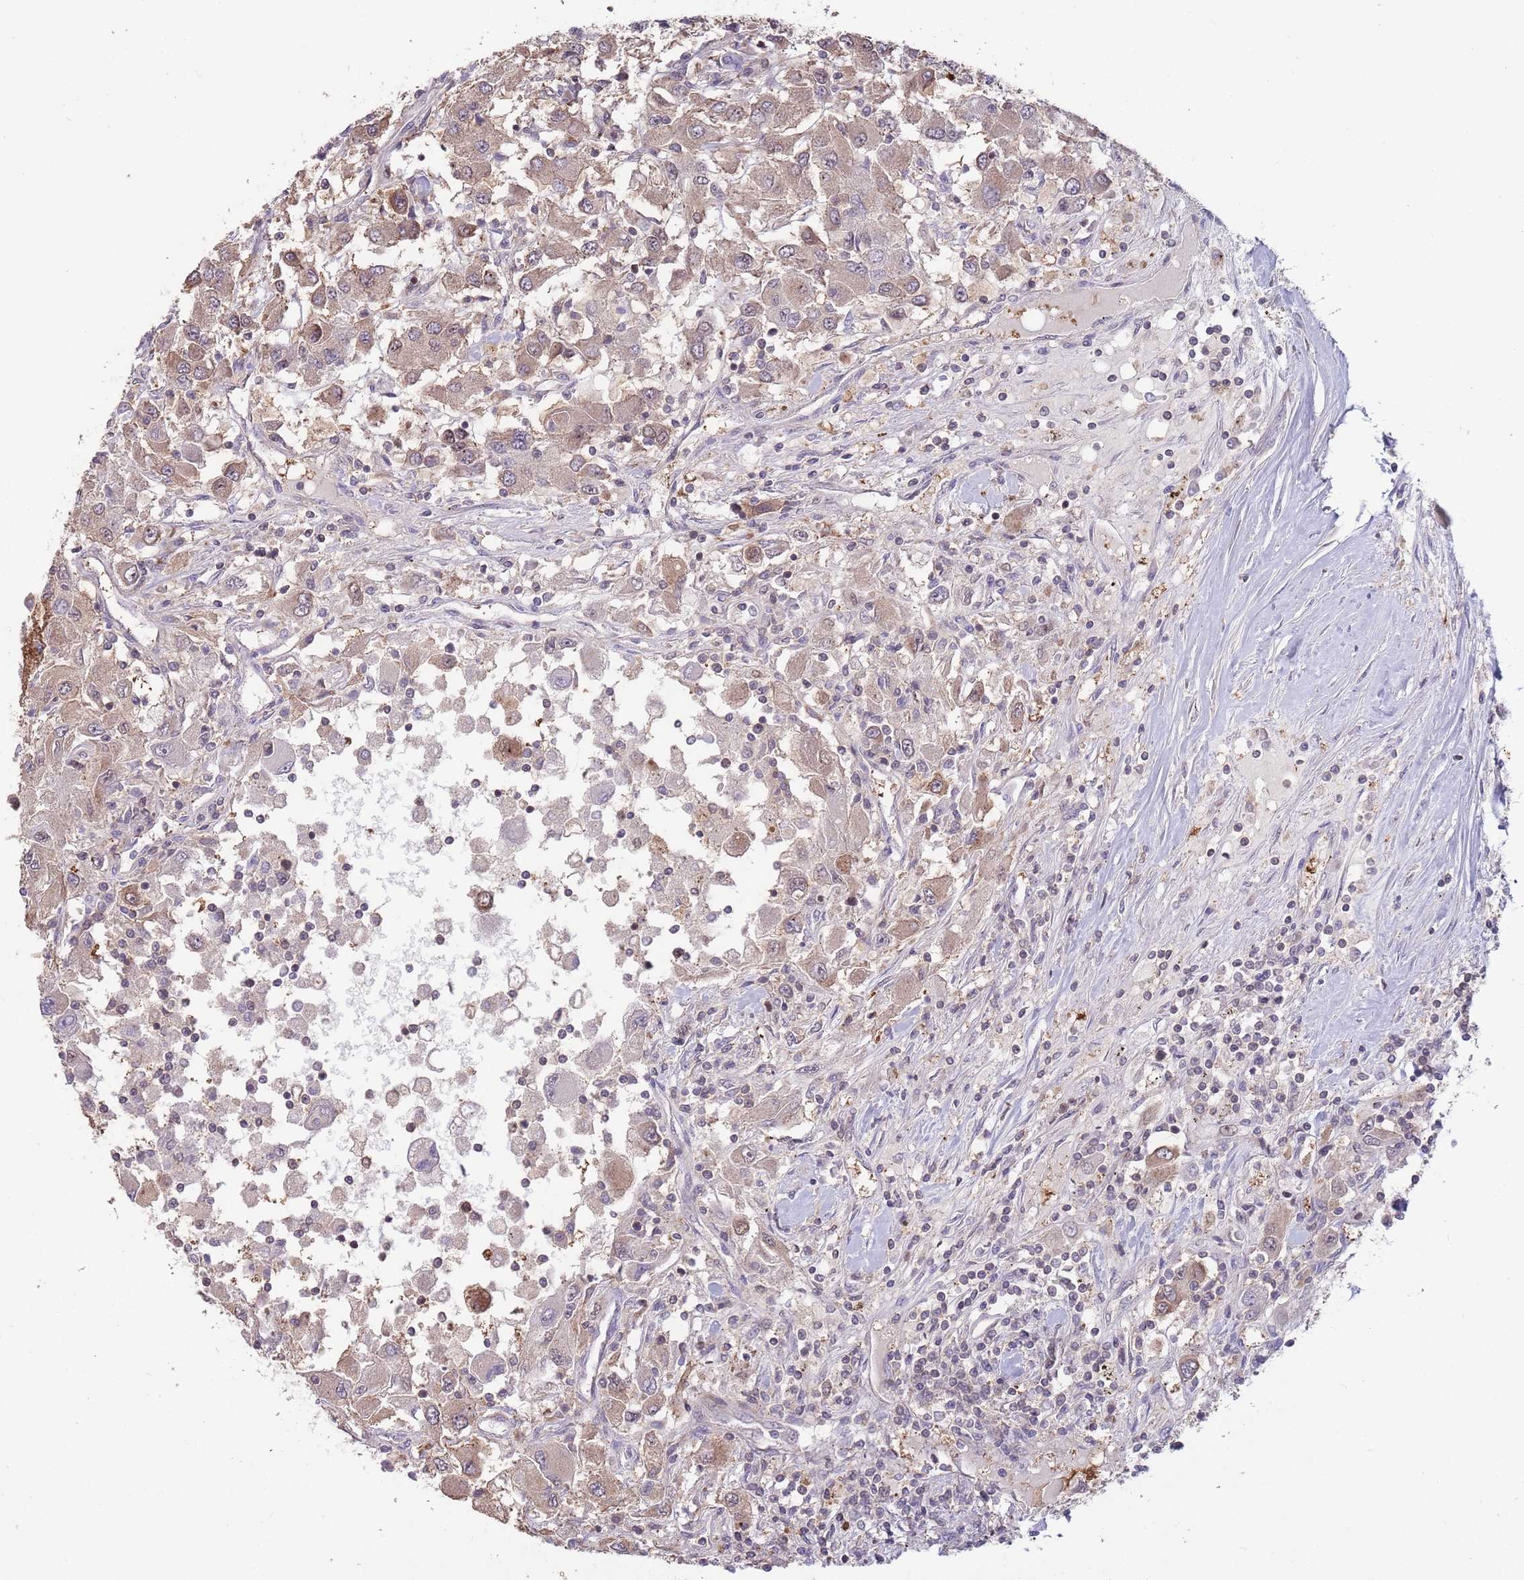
{"staining": {"intensity": "weak", "quantity": "25%-75%", "location": "cytoplasmic/membranous,nuclear"}, "tissue": "renal cancer", "cell_type": "Tumor cells", "image_type": "cancer", "snomed": [{"axis": "morphology", "description": "Adenocarcinoma, NOS"}, {"axis": "topography", "description": "Kidney"}], "caption": "The image demonstrates staining of renal cancer (adenocarcinoma), revealing weak cytoplasmic/membranous and nuclear protein positivity (brown color) within tumor cells. (Stains: DAB in brown, nuclei in blue, Microscopy: brightfield microscopy at high magnification).", "gene": "SALL1", "patient": {"sex": "female", "age": 67}}